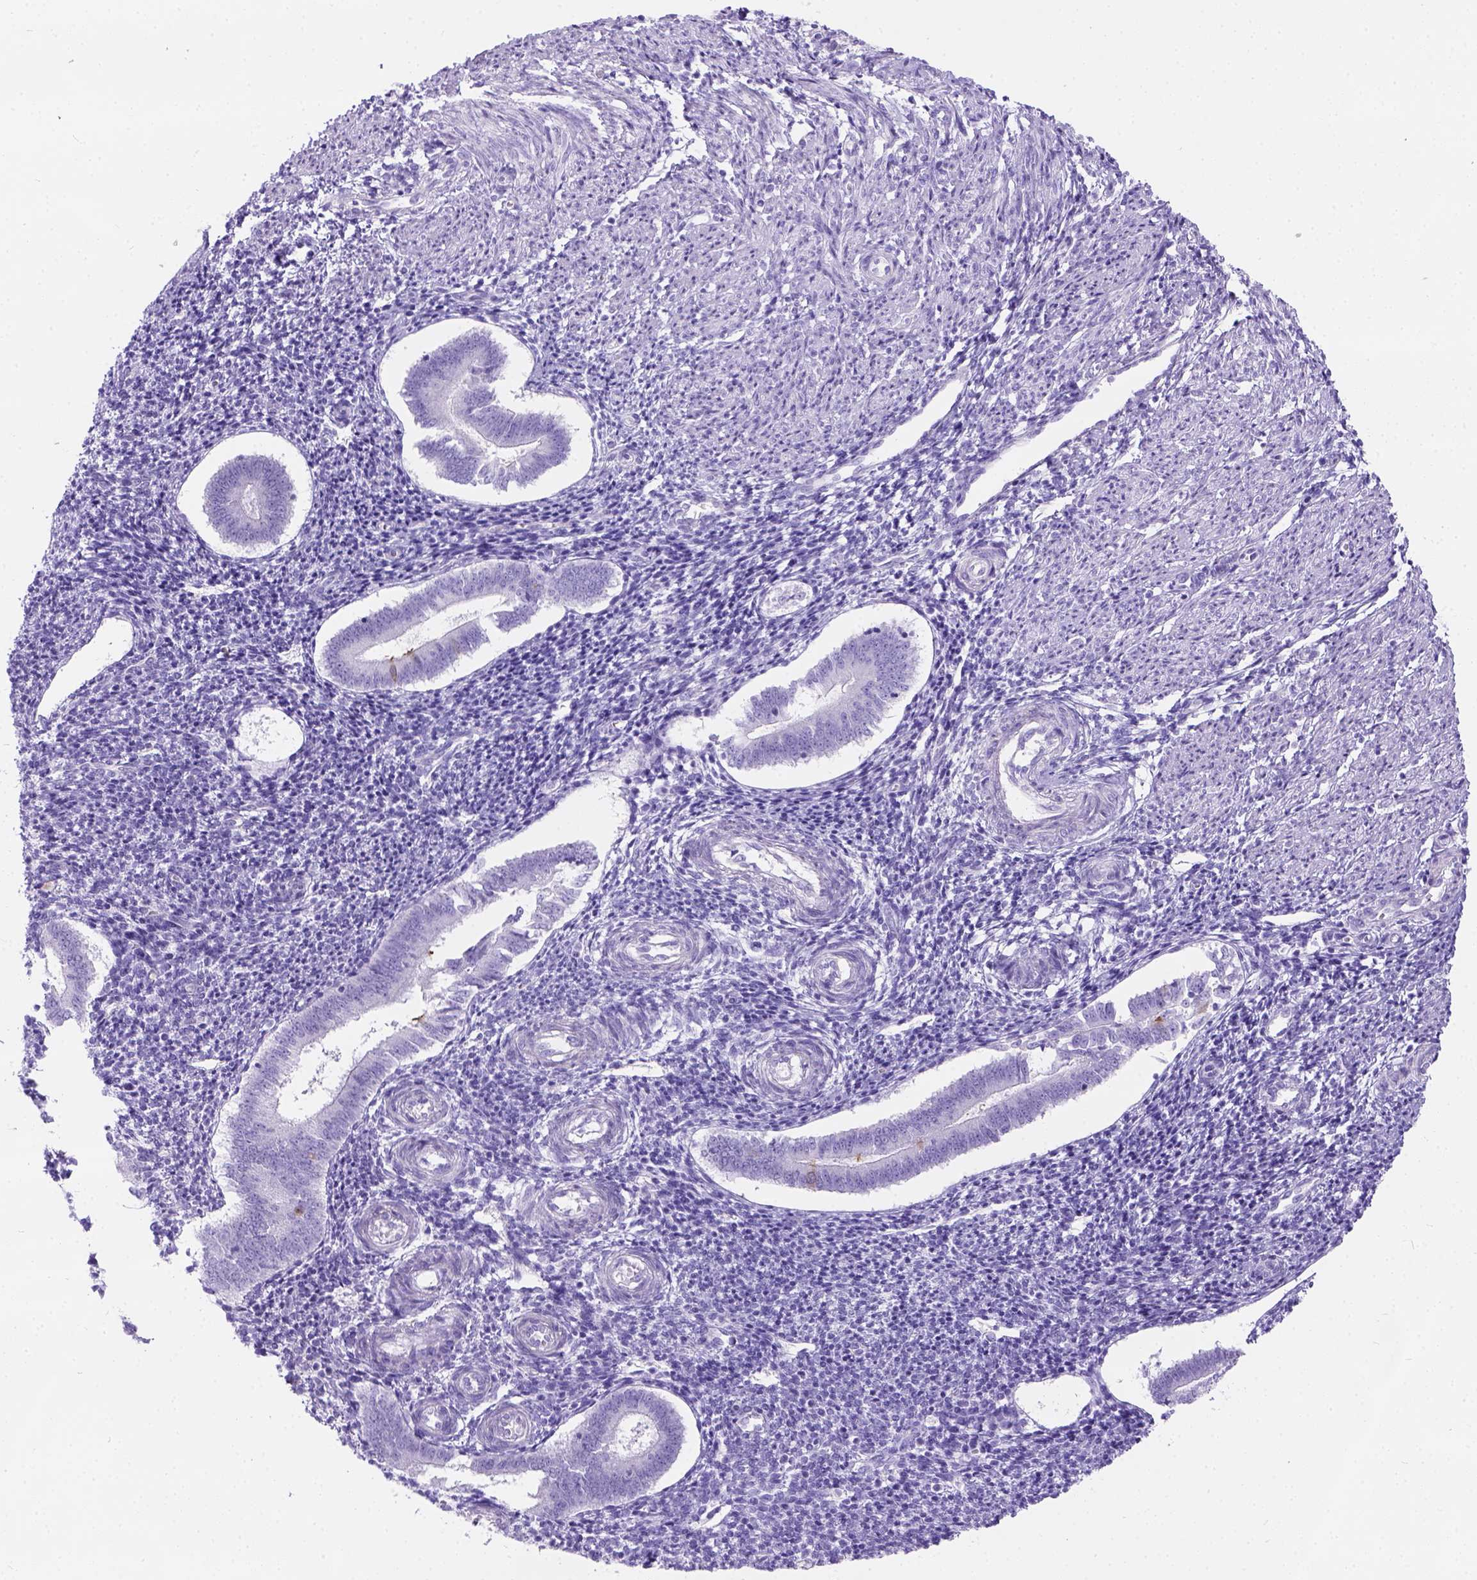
{"staining": {"intensity": "negative", "quantity": "none", "location": "none"}, "tissue": "endometrium", "cell_type": "Cells in endometrial stroma", "image_type": "normal", "snomed": [{"axis": "morphology", "description": "Normal tissue, NOS"}, {"axis": "topography", "description": "Endometrium"}], "caption": "High power microscopy histopathology image of an immunohistochemistry (IHC) photomicrograph of benign endometrium, revealing no significant expression in cells in endometrial stroma. The staining is performed using DAB brown chromogen with nuclei counter-stained in using hematoxylin.", "gene": "C7orf57", "patient": {"sex": "female", "age": 25}}